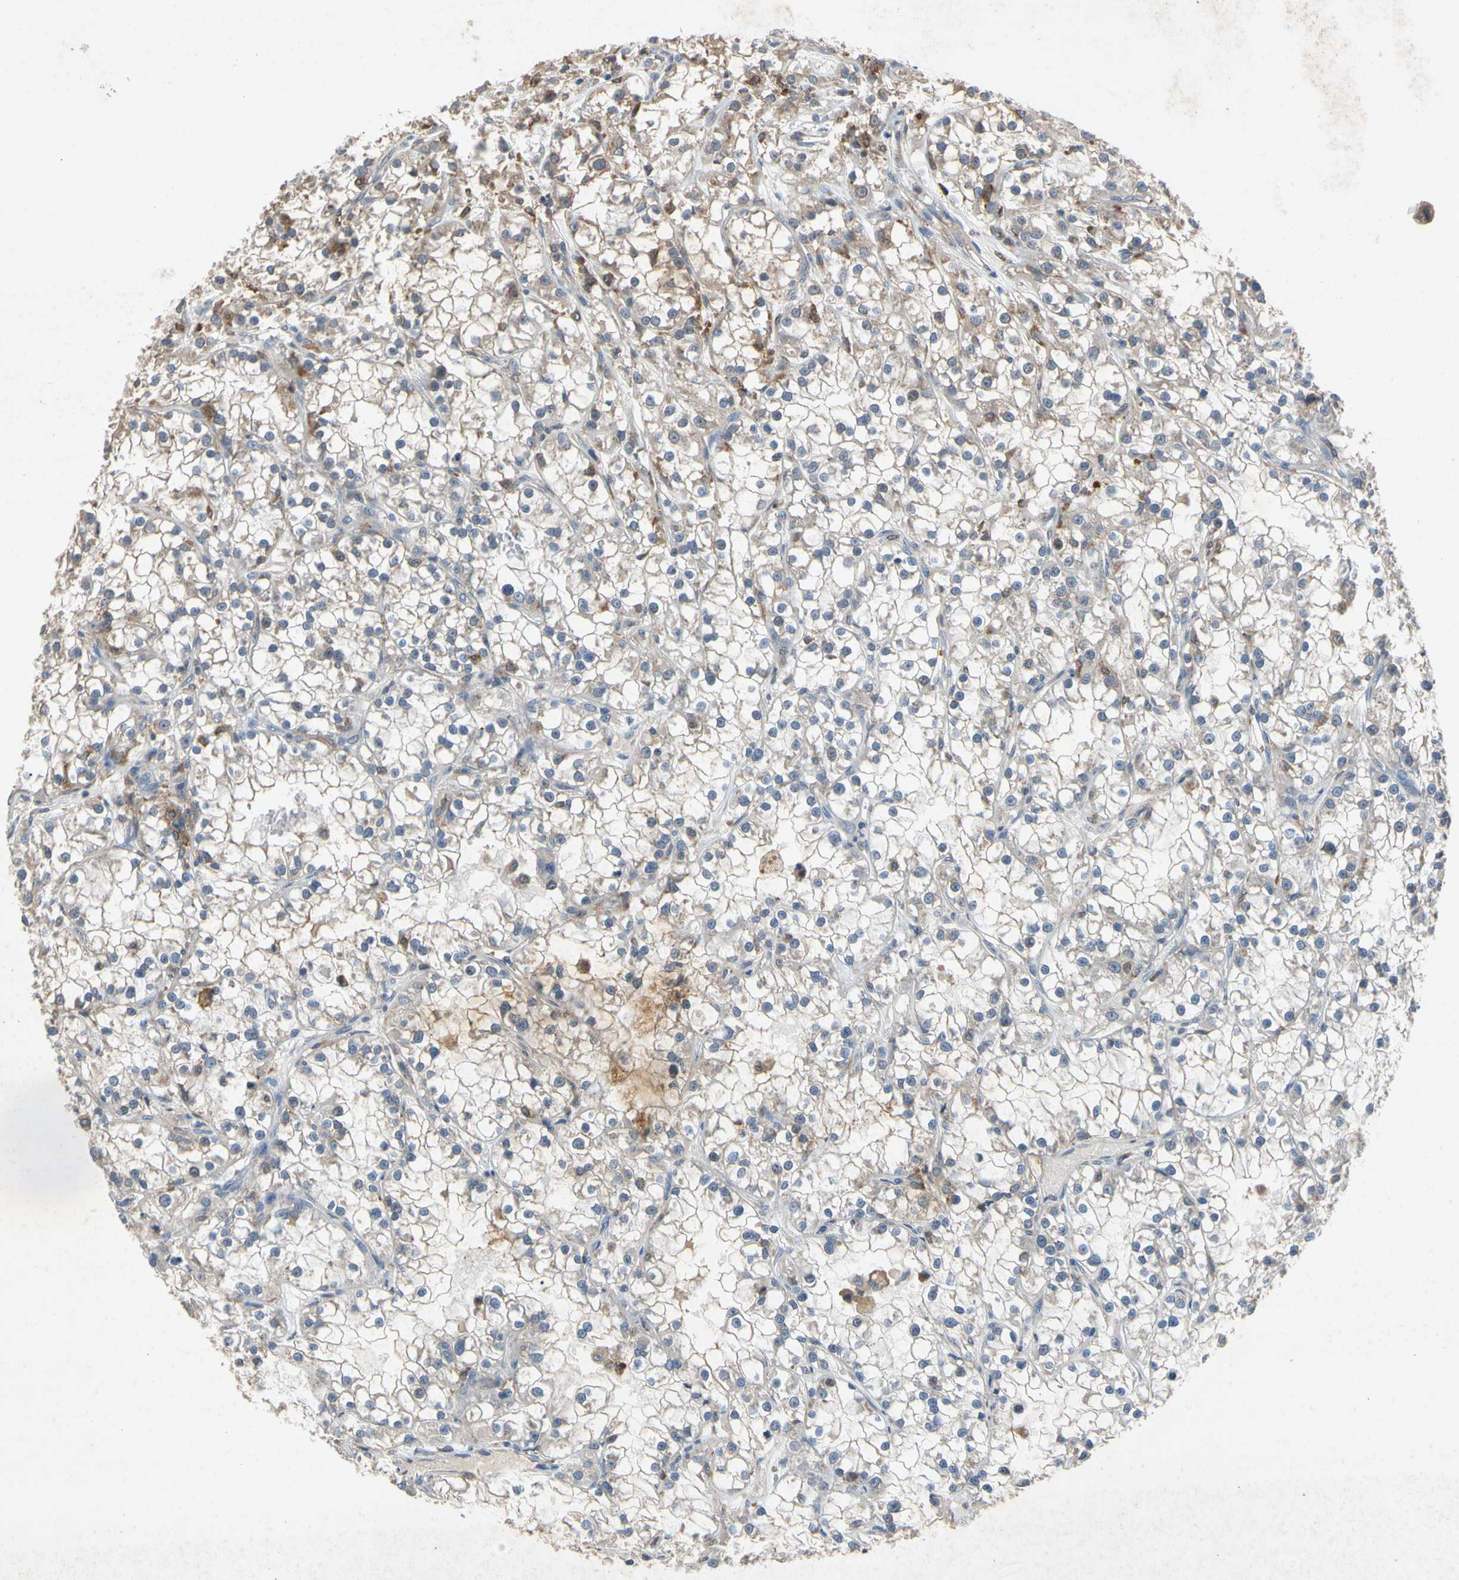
{"staining": {"intensity": "weak", "quantity": "25%-75%", "location": "cytoplasmic/membranous"}, "tissue": "renal cancer", "cell_type": "Tumor cells", "image_type": "cancer", "snomed": [{"axis": "morphology", "description": "Adenocarcinoma, NOS"}, {"axis": "topography", "description": "Kidney"}], "caption": "About 25%-75% of tumor cells in human renal cancer (adenocarcinoma) demonstrate weak cytoplasmic/membranous protein positivity as visualized by brown immunohistochemical staining.", "gene": "RPS6KA1", "patient": {"sex": "female", "age": 52}}